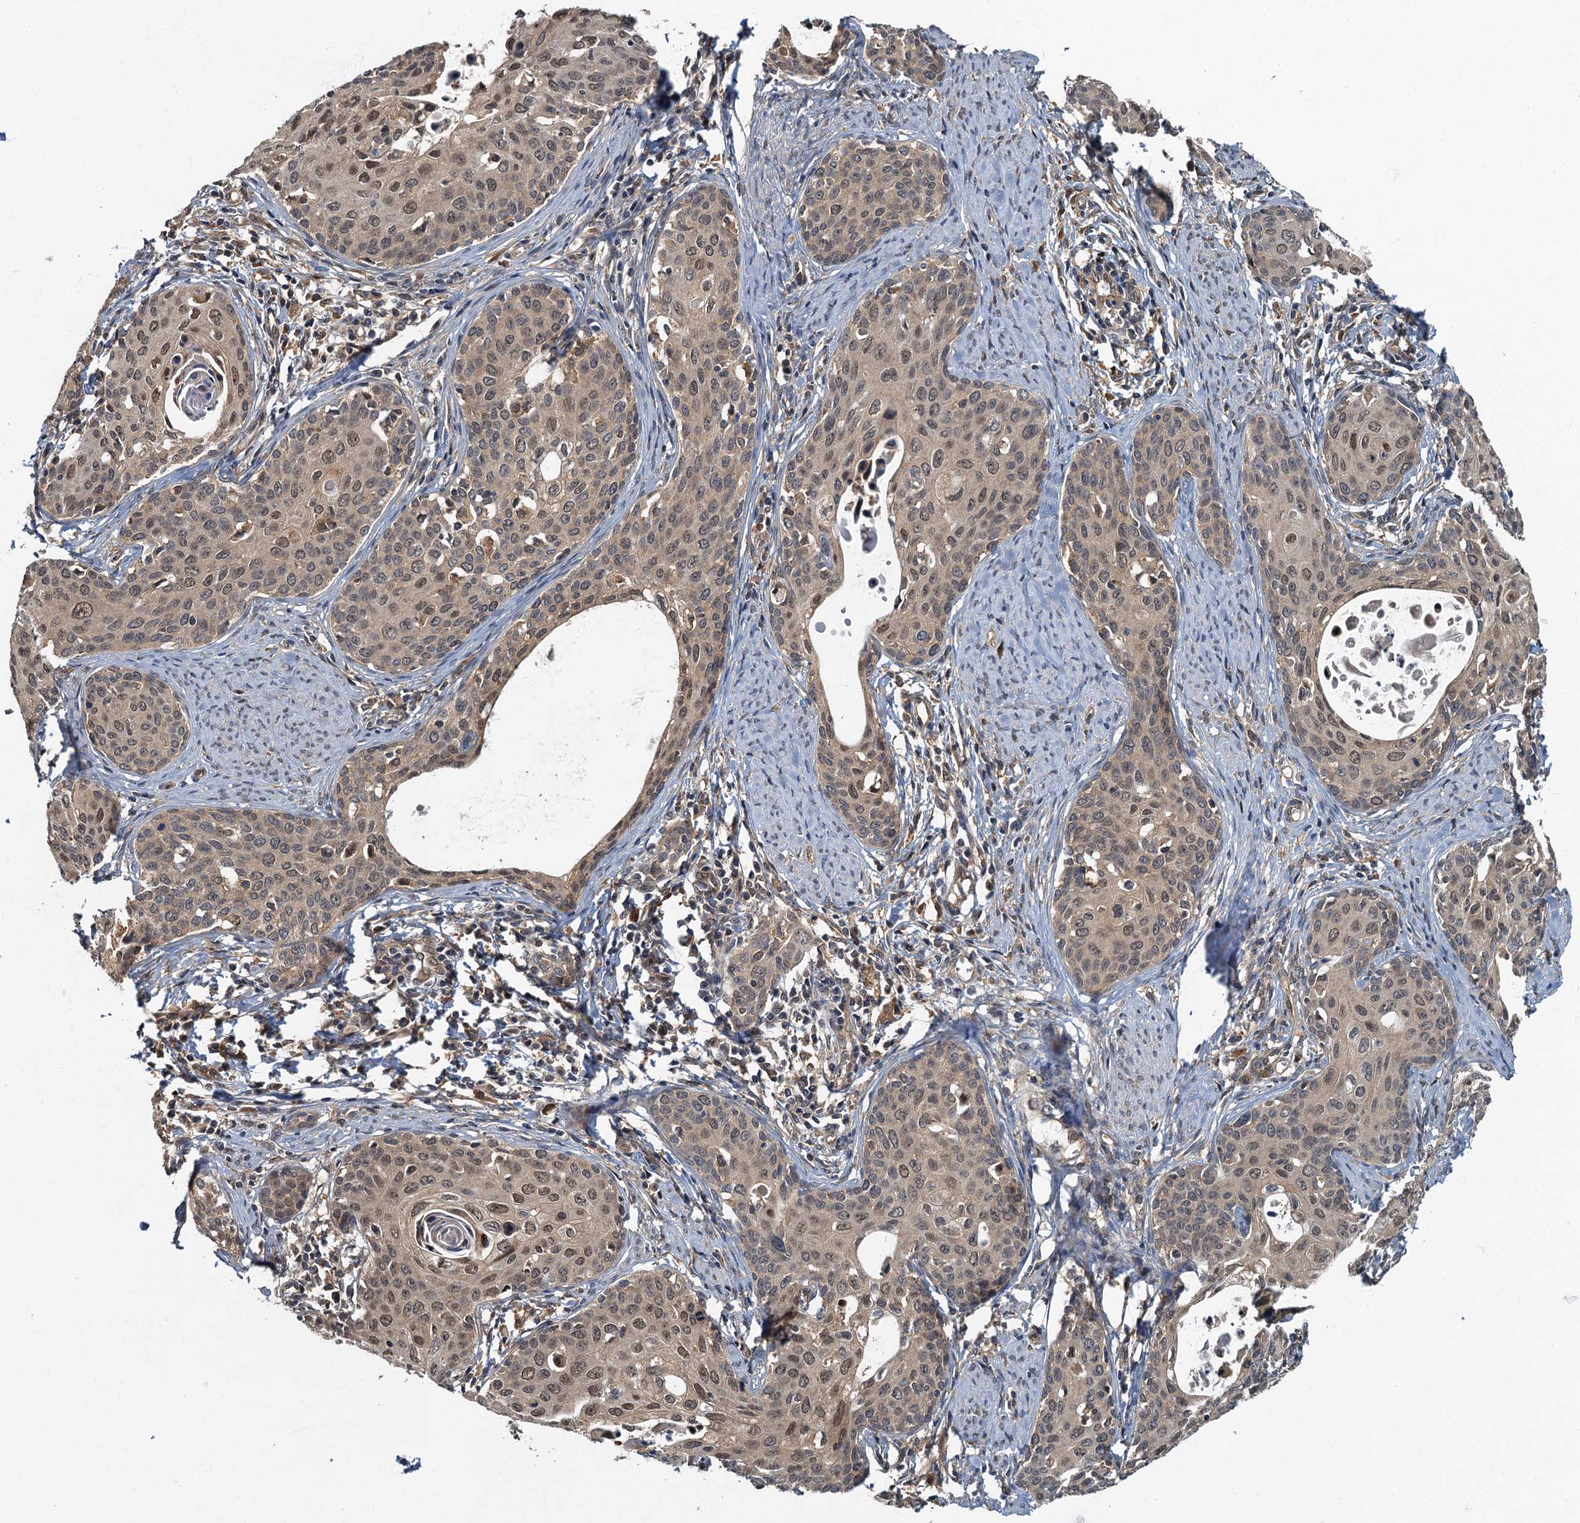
{"staining": {"intensity": "moderate", "quantity": "25%-75%", "location": "cytoplasmic/membranous,nuclear"}, "tissue": "cervical cancer", "cell_type": "Tumor cells", "image_type": "cancer", "snomed": [{"axis": "morphology", "description": "Squamous cell carcinoma, NOS"}, {"axis": "topography", "description": "Cervix"}], "caption": "Cervical cancer (squamous cell carcinoma) tissue shows moderate cytoplasmic/membranous and nuclear staining in about 25%-75% of tumor cells, visualized by immunohistochemistry.", "gene": "TBCK", "patient": {"sex": "female", "age": 52}}